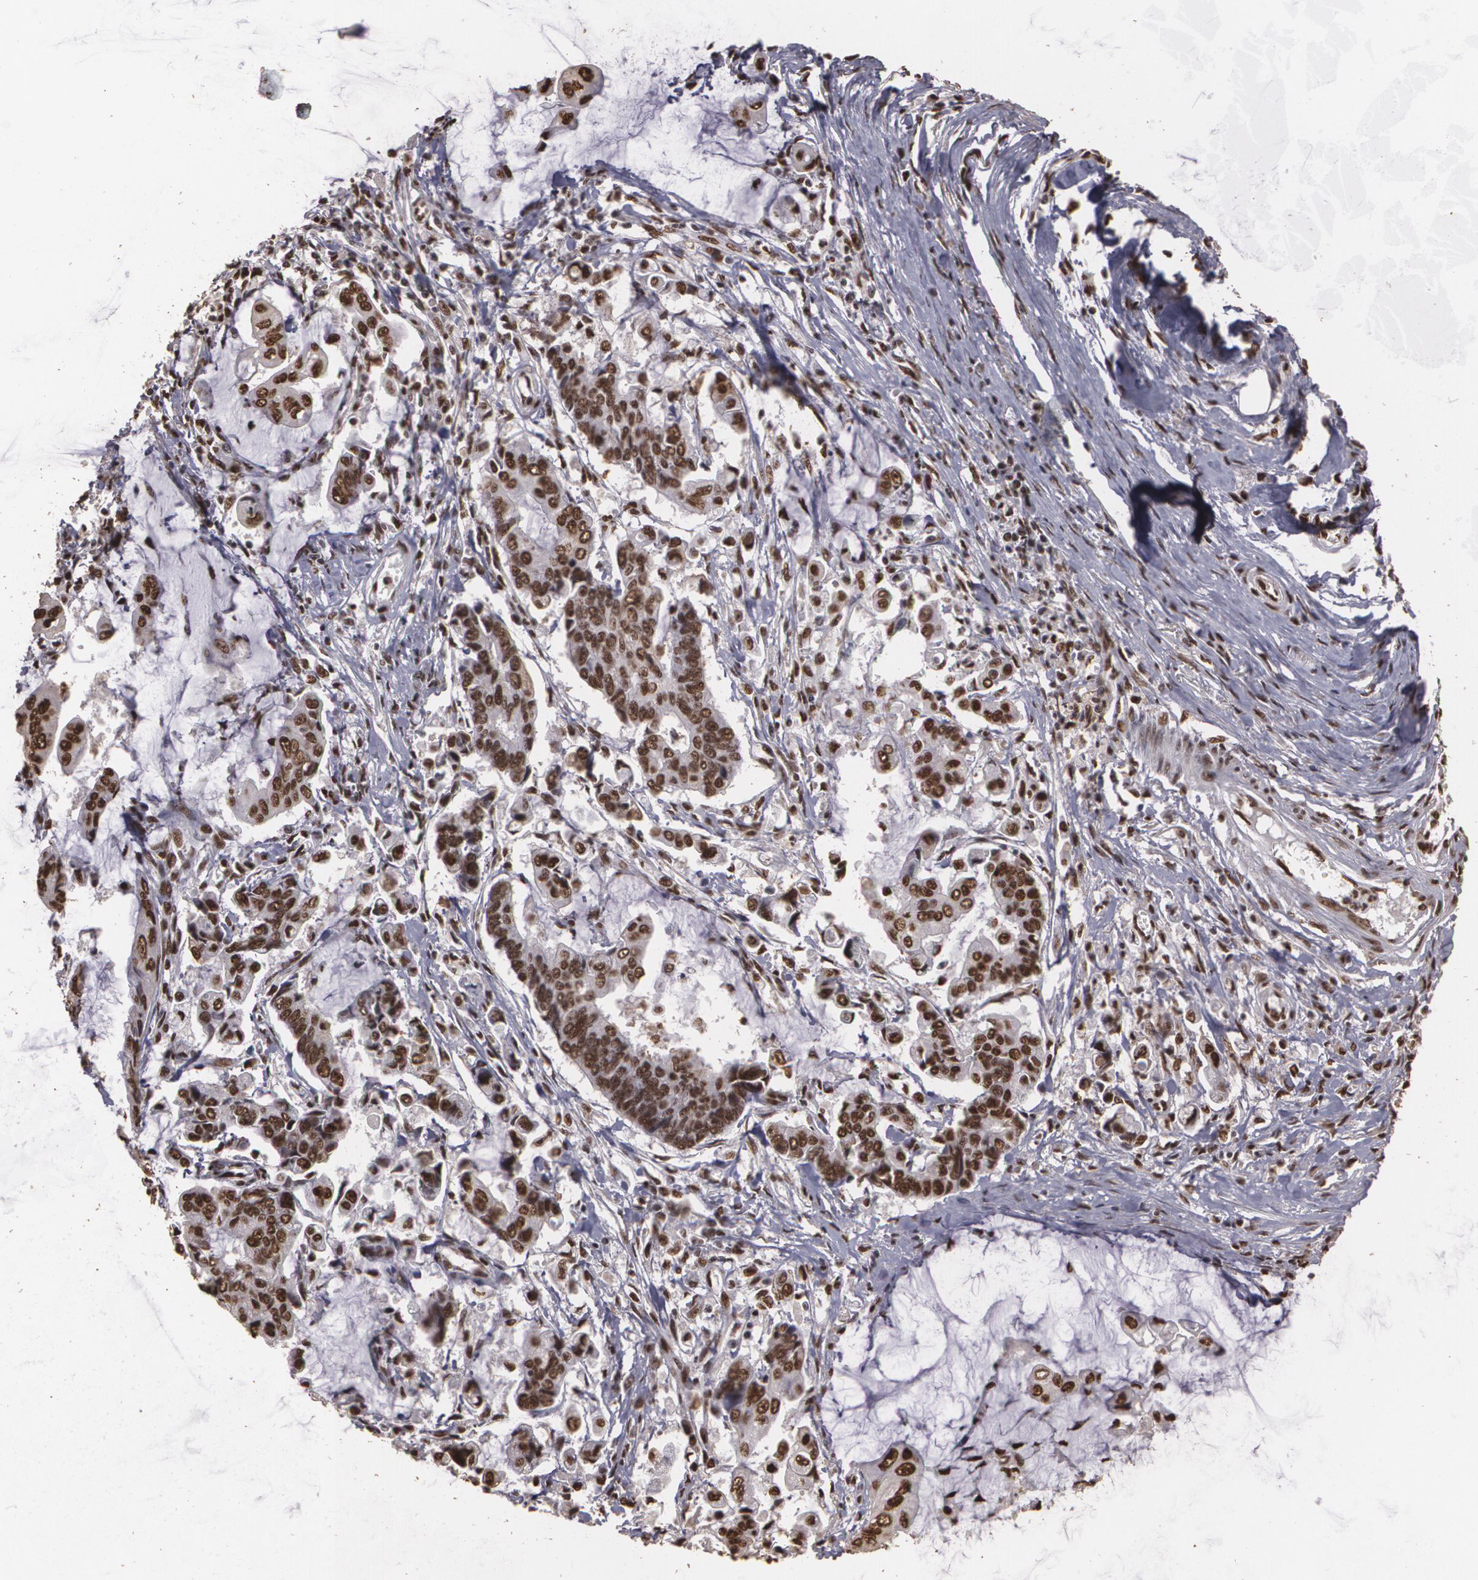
{"staining": {"intensity": "strong", "quantity": ">75%", "location": "nuclear"}, "tissue": "stomach cancer", "cell_type": "Tumor cells", "image_type": "cancer", "snomed": [{"axis": "morphology", "description": "Adenocarcinoma, NOS"}, {"axis": "topography", "description": "Stomach, upper"}], "caption": "Stomach adenocarcinoma stained with a protein marker shows strong staining in tumor cells.", "gene": "RCOR1", "patient": {"sex": "male", "age": 80}}